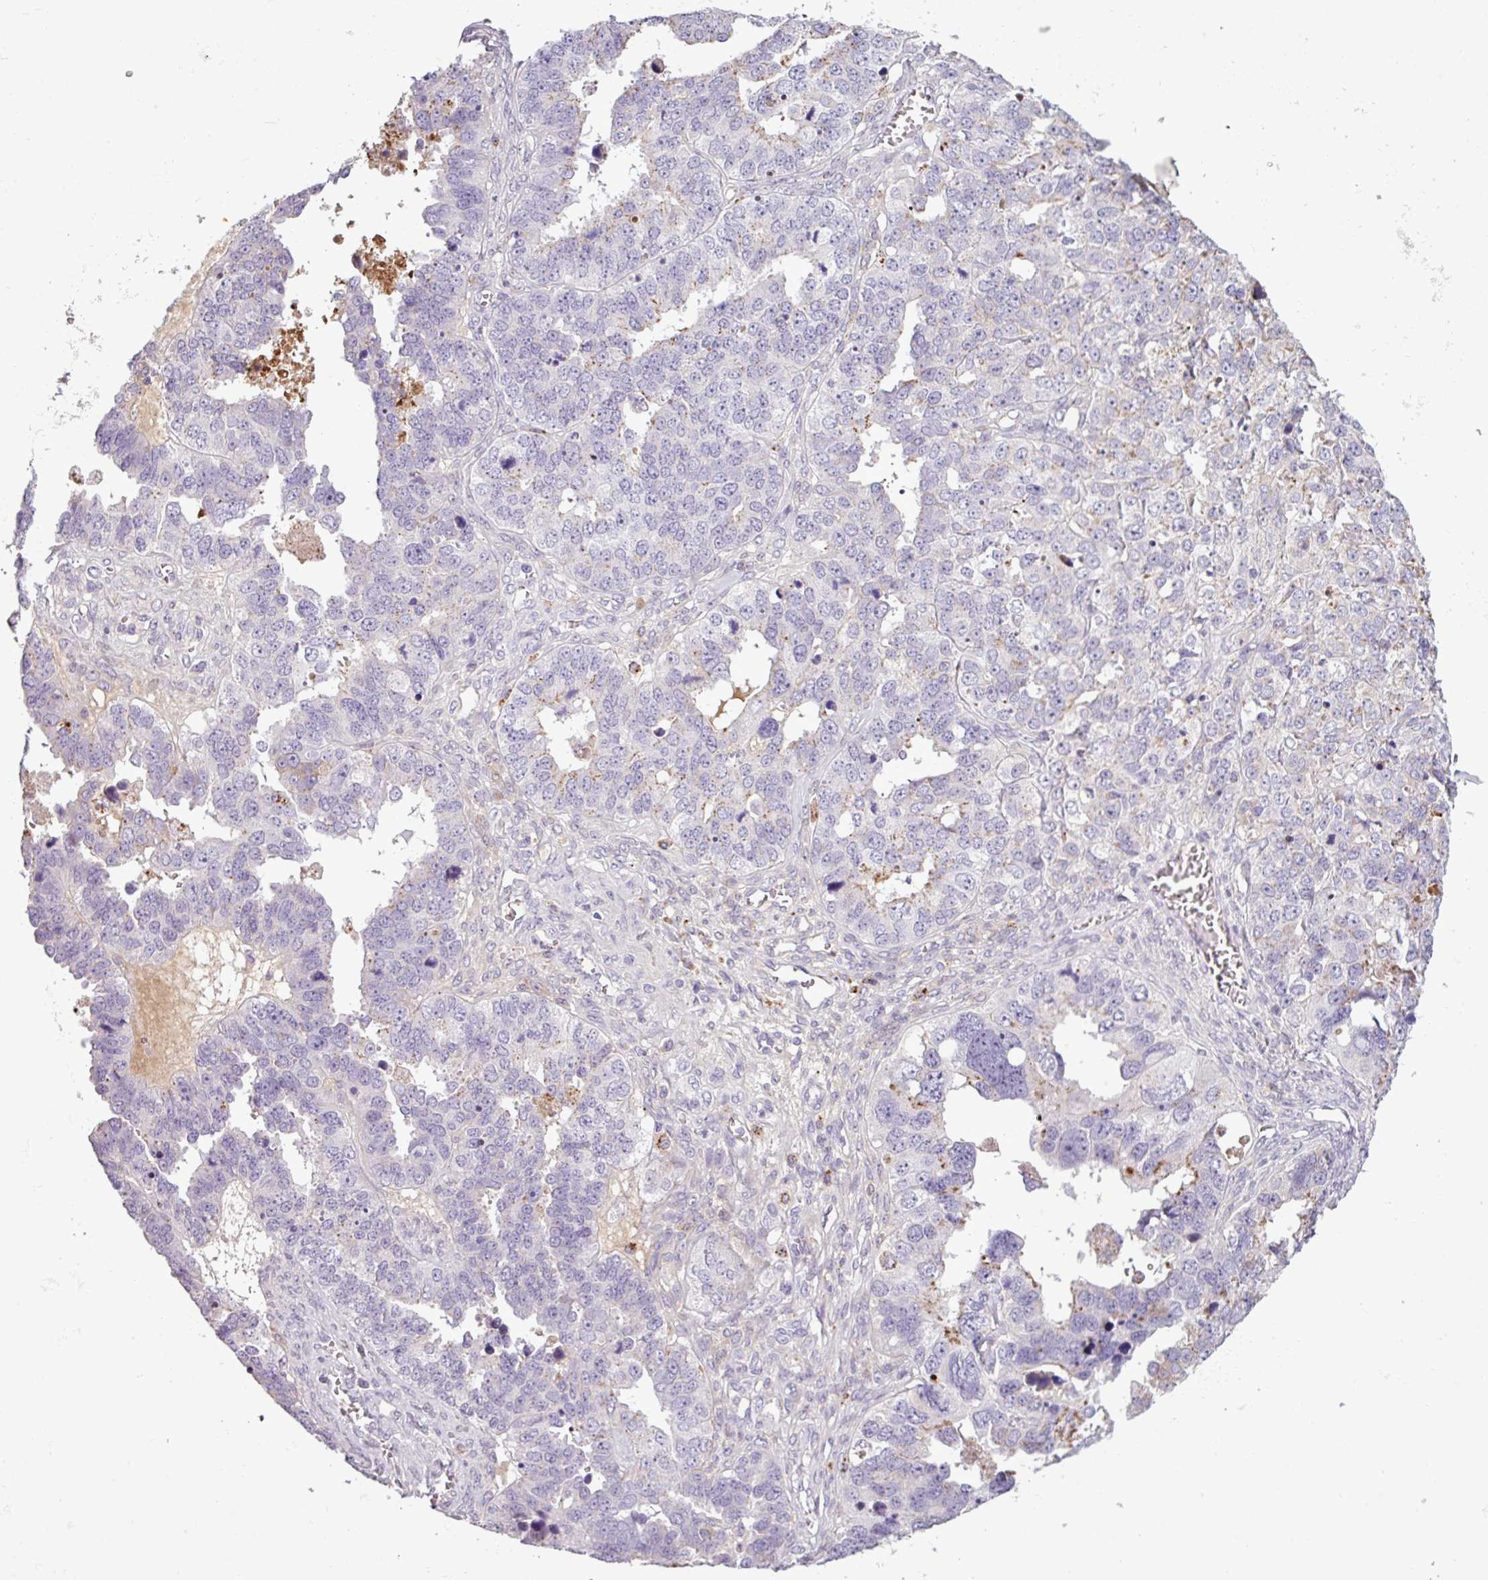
{"staining": {"intensity": "negative", "quantity": "none", "location": "none"}, "tissue": "ovarian cancer", "cell_type": "Tumor cells", "image_type": "cancer", "snomed": [{"axis": "morphology", "description": "Cystadenocarcinoma, serous, NOS"}, {"axis": "topography", "description": "Ovary"}], "caption": "A micrograph of human serous cystadenocarcinoma (ovarian) is negative for staining in tumor cells.", "gene": "C4B", "patient": {"sex": "female", "age": 76}}